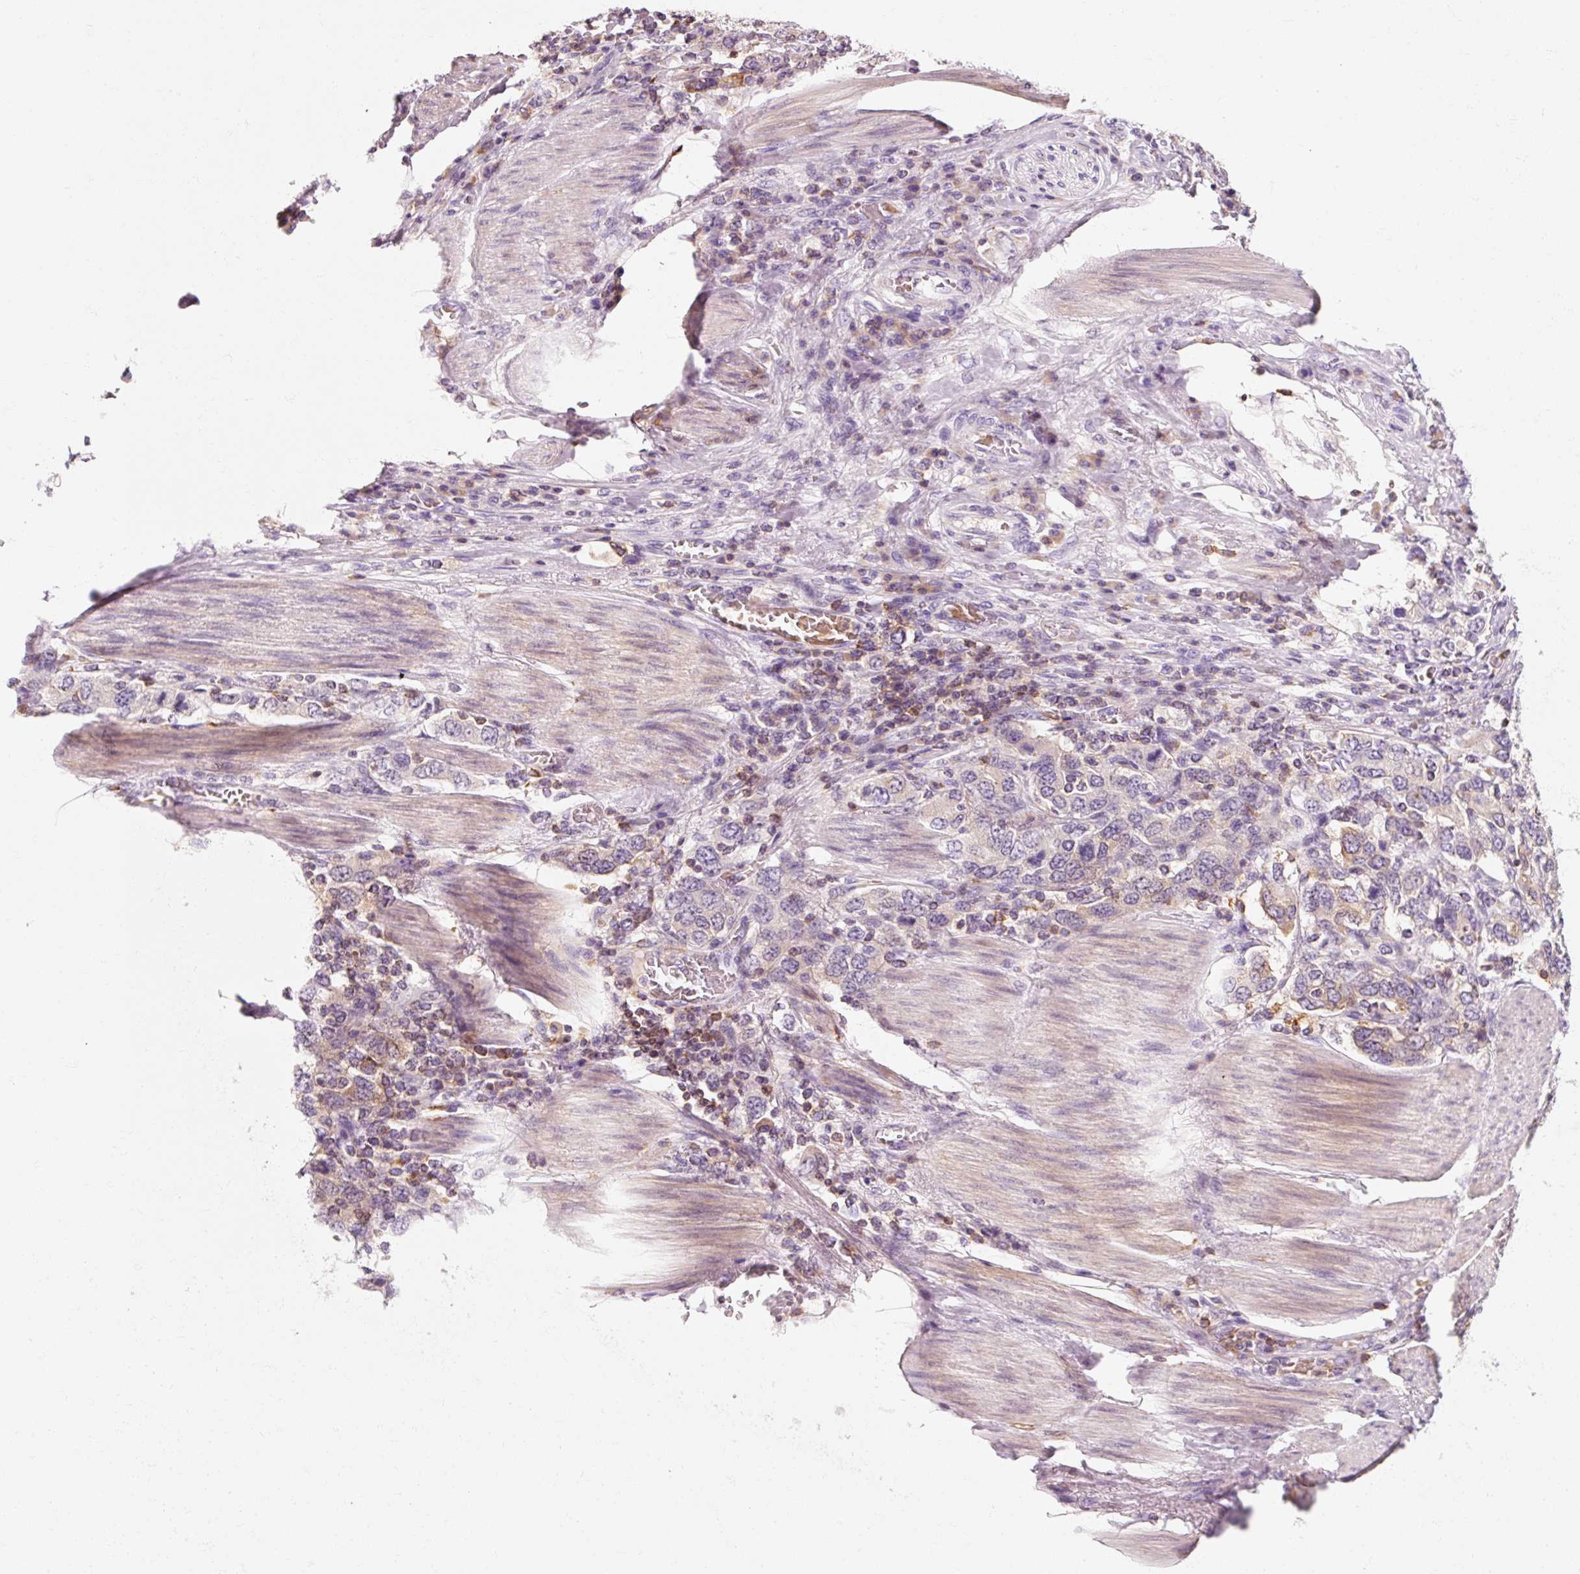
{"staining": {"intensity": "negative", "quantity": "none", "location": "none"}, "tissue": "stomach cancer", "cell_type": "Tumor cells", "image_type": "cancer", "snomed": [{"axis": "morphology", "description": "Adenocarcinoma, NOS"}, {"axis": "topography", "description": "Stomach, upper"}, {"axis": "topography", "description": "Stomach"}], "caption": "Adenocarcinoma (stomach) was stained to show a protein in brown. There is no significant staining in tumor cells.", "gene": "OR8K1", "patient": {"sex": "male", "age": 62}}